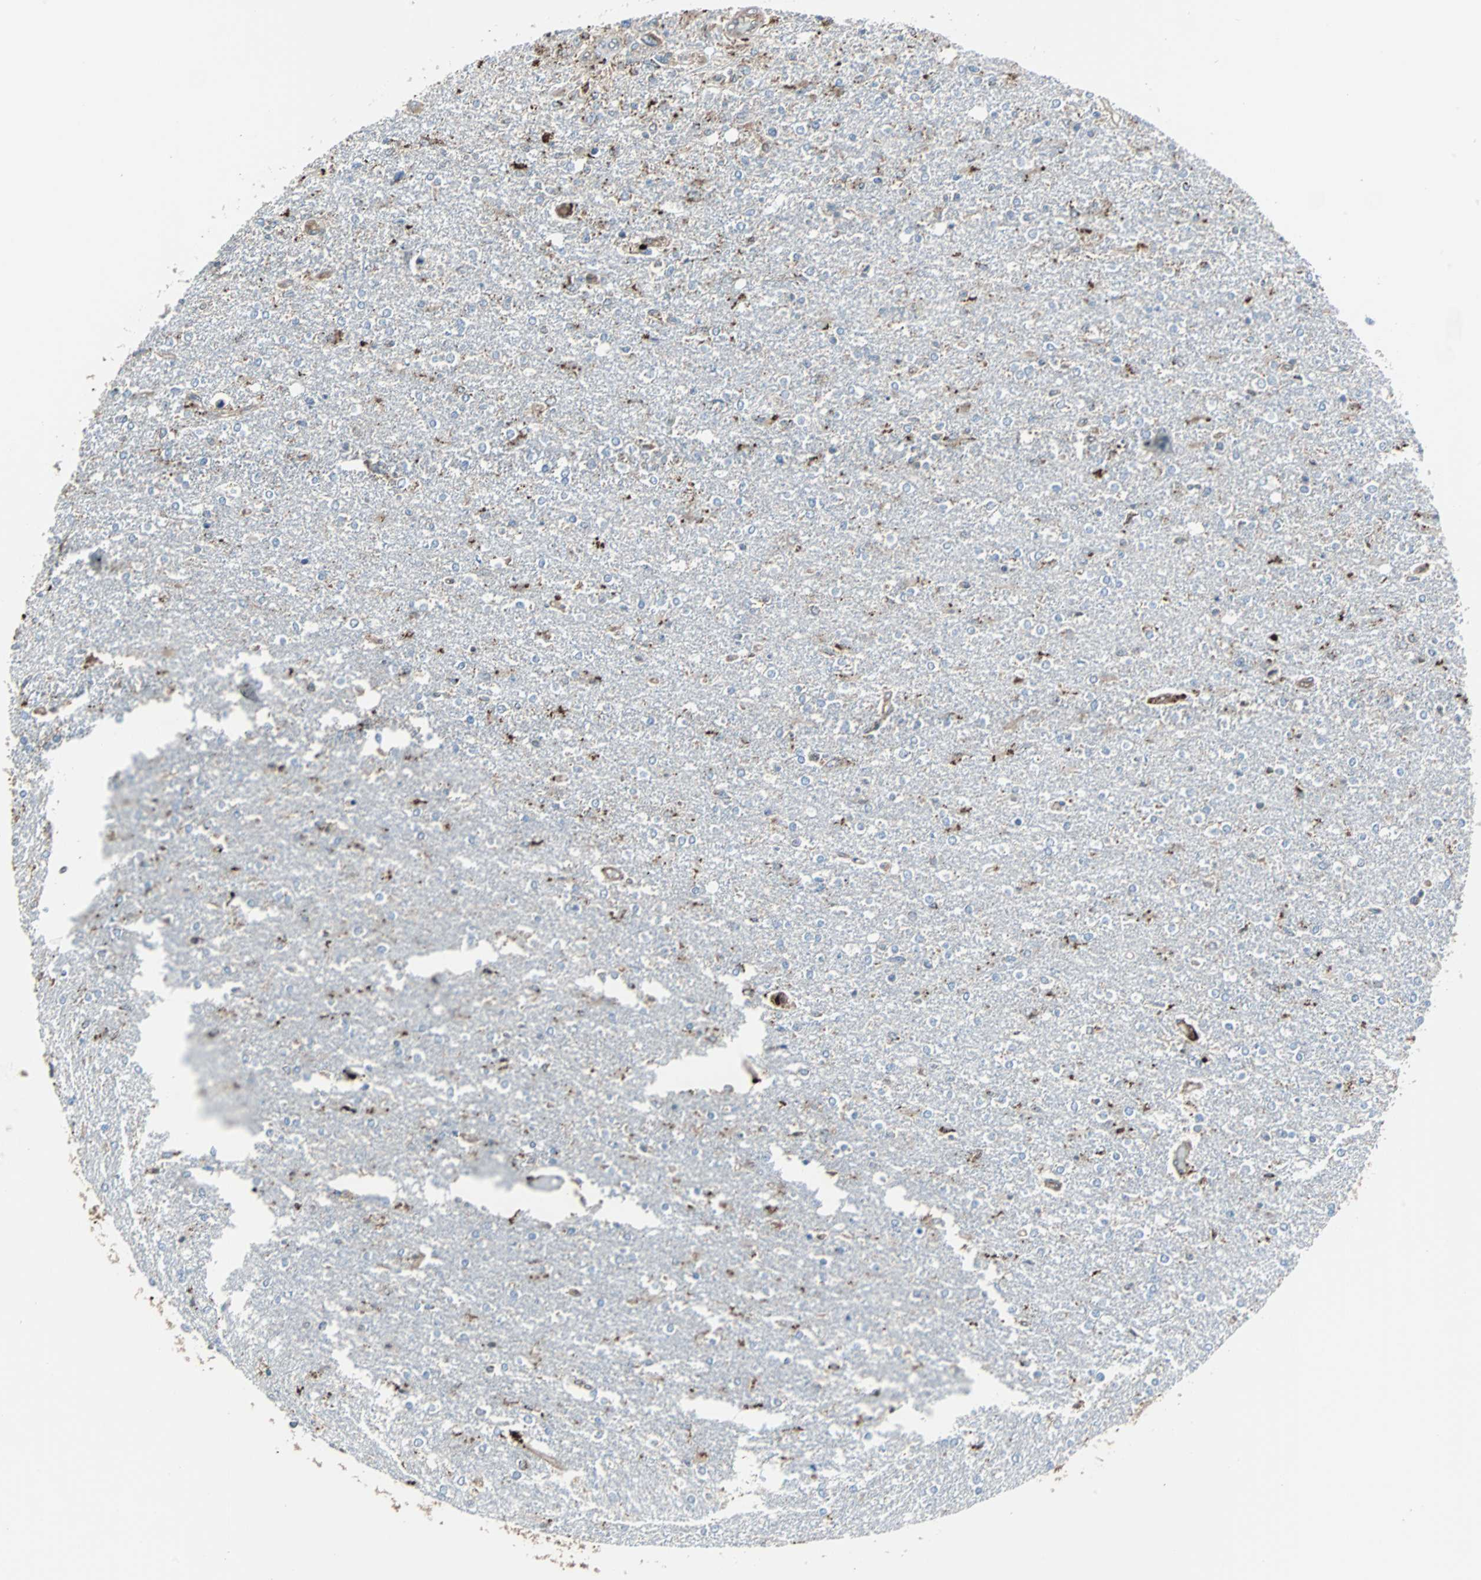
{"staining": {"intensity": "moderate", "quantity": "<25%", "location": "cytoplasmic/membranous"}, "tissue": "glioma", "cell_type": "Tumor cells", "image_type": "cancer", "snomed": [{"axis": "morphology", "description": "Glioma, malignant, High grade"}, {"axis": "topography", "description": "Cerebral cortex"}], "caption": "Glioma stained for a protein (brown) reveals moderate cytoplasmic/membranous positive staining in about <25% of tumor cells.", "gene": "RELA", "patient": {"sex": "male", "age": 76}}